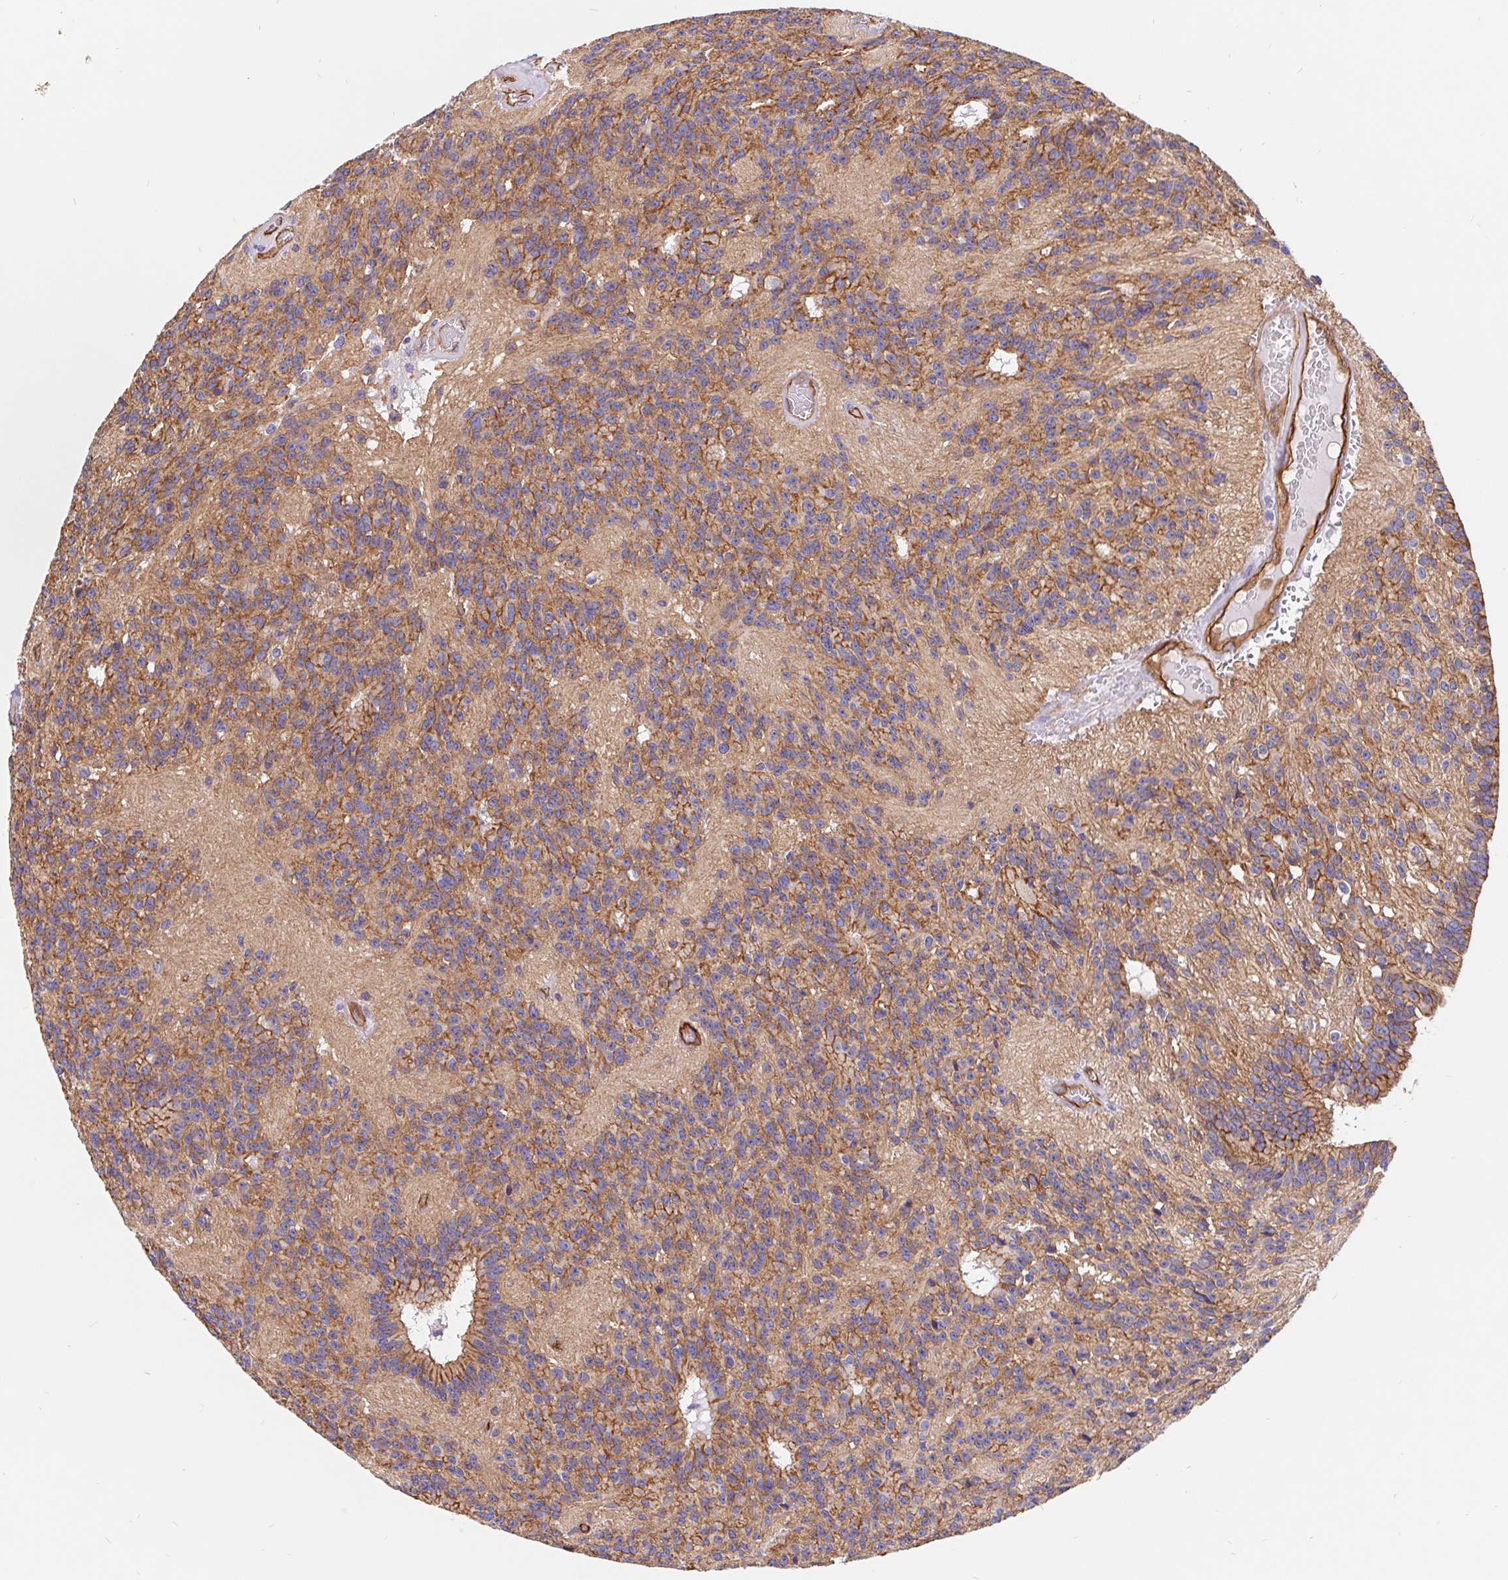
{"staining": {"intensity": "weak", "quantity": "25%-75%", "location": "cytoplasmic/membranous"}, "tissue": "glioma", "cell_type": "Tumor cells", "image_type": "cancer", "snomed": [{"axis": "morphology", "description": "Glioma, malignant, Low grade"}, {"axis": "topography", "description": "Brain"}], "caption": "High-power microscopy captured an immunohistochemistry (IHC) image of glioma, revealing weak cytoplasmic/membranous expression in approximately 25%-75% of tumor cells.", "gene": "LIMCH1", "patient": {"sex": "male", "age": 31}}